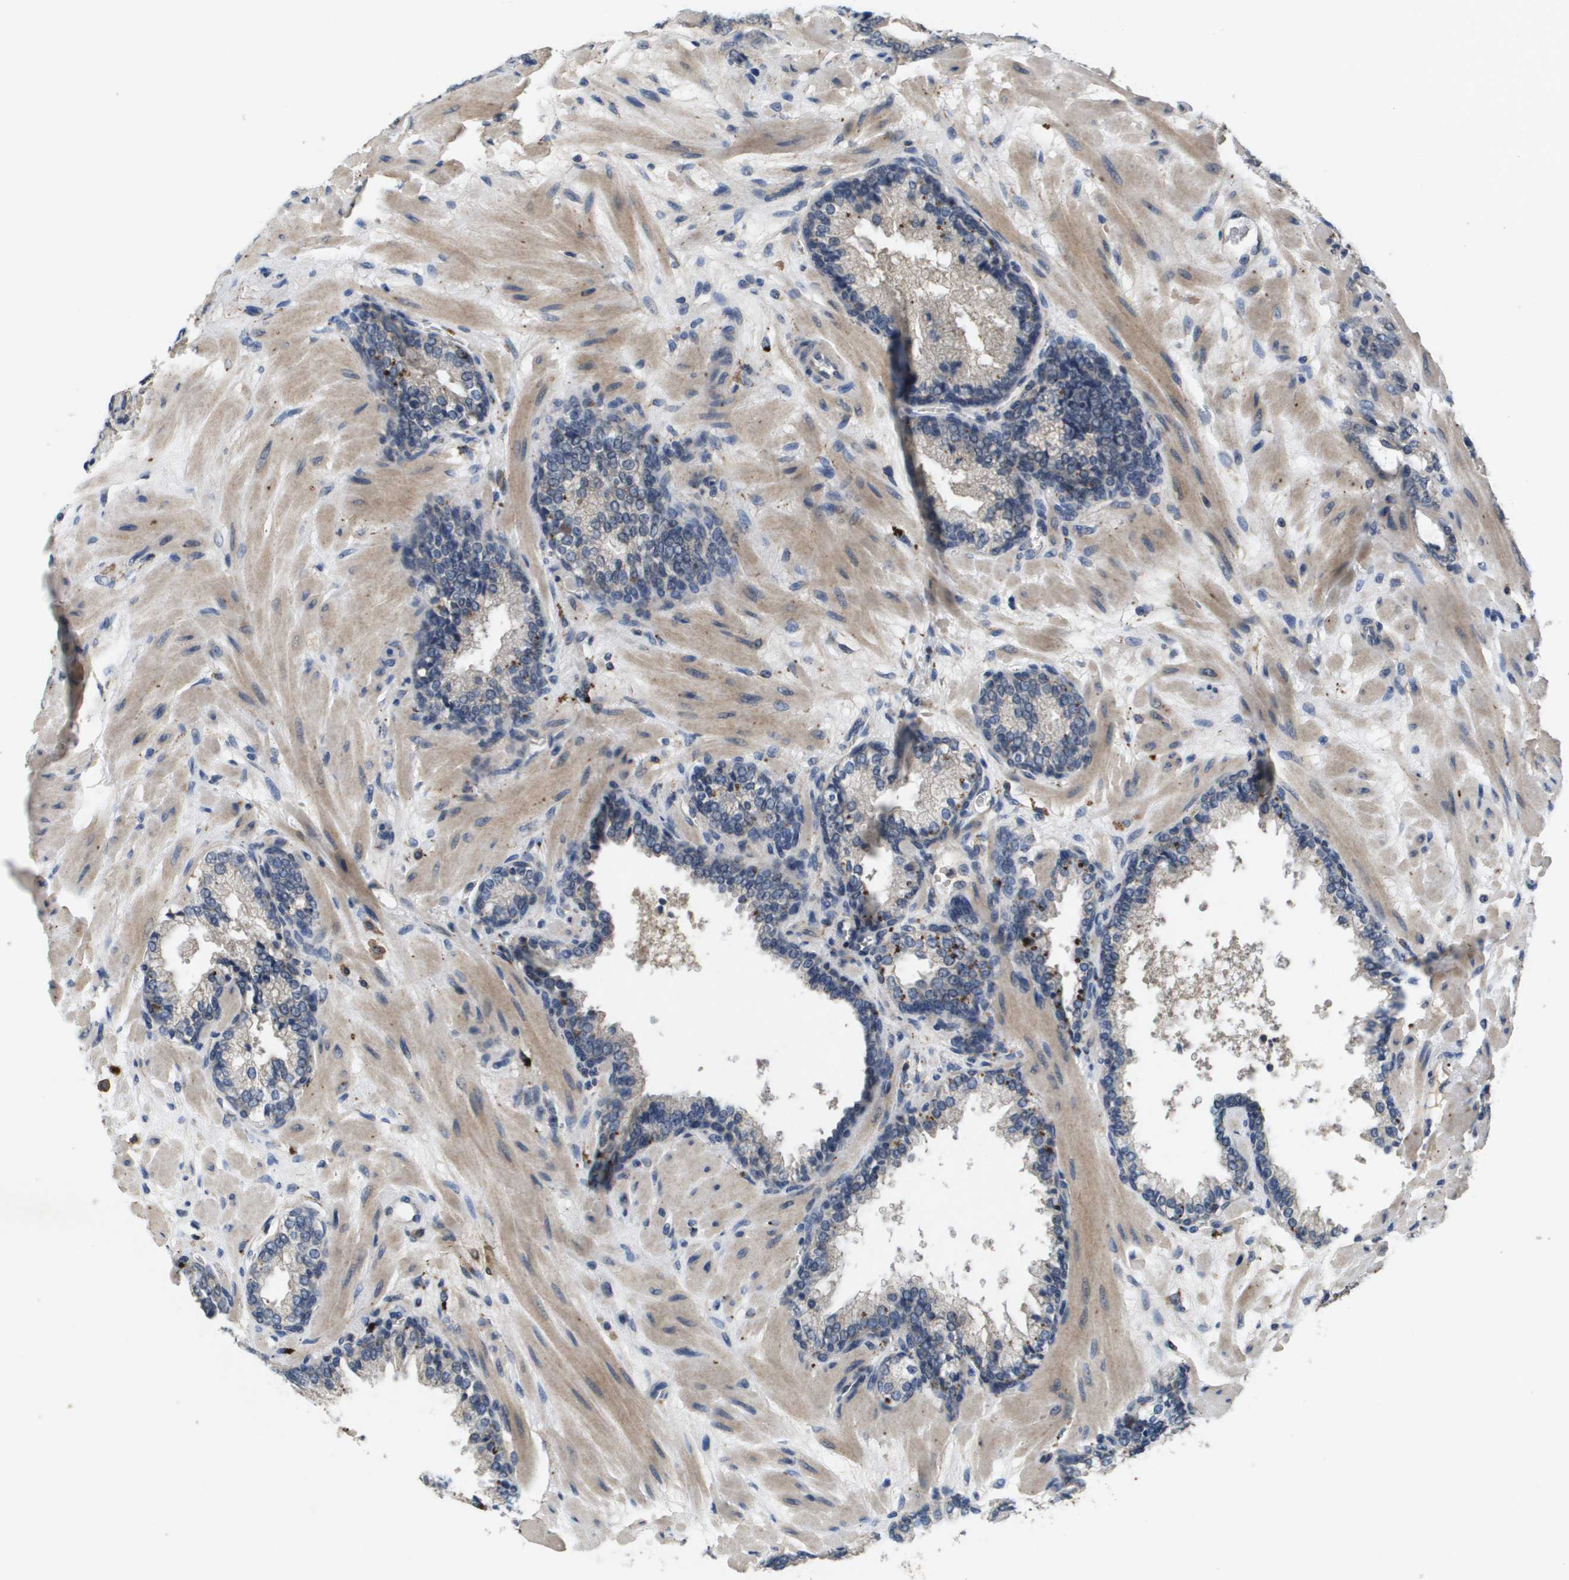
{"staining": {"intensity": "negative", "quantity": "none", "location": "none"}, "tissue": "prostate cancer", "cell_type": "Tumor cells", "image_type": "cancer", "snomed": [{"axis": "morphology", "description": "Adenocarcinoma, Low grade"}, {"axis": "topography", "description": "Prostate"}], "caption": "High magnification brightfield microscopy of prostate adenocarcinoma (low-grade) stained with DAB (3,3'-diaminobenzidine) (brown) and counterstained with hematoxylin (blue): tumor cells show no significant staining. Nuclei are stained in blue.", "gene": "PROC", "patient": {"sex": "male", "age": 63}}